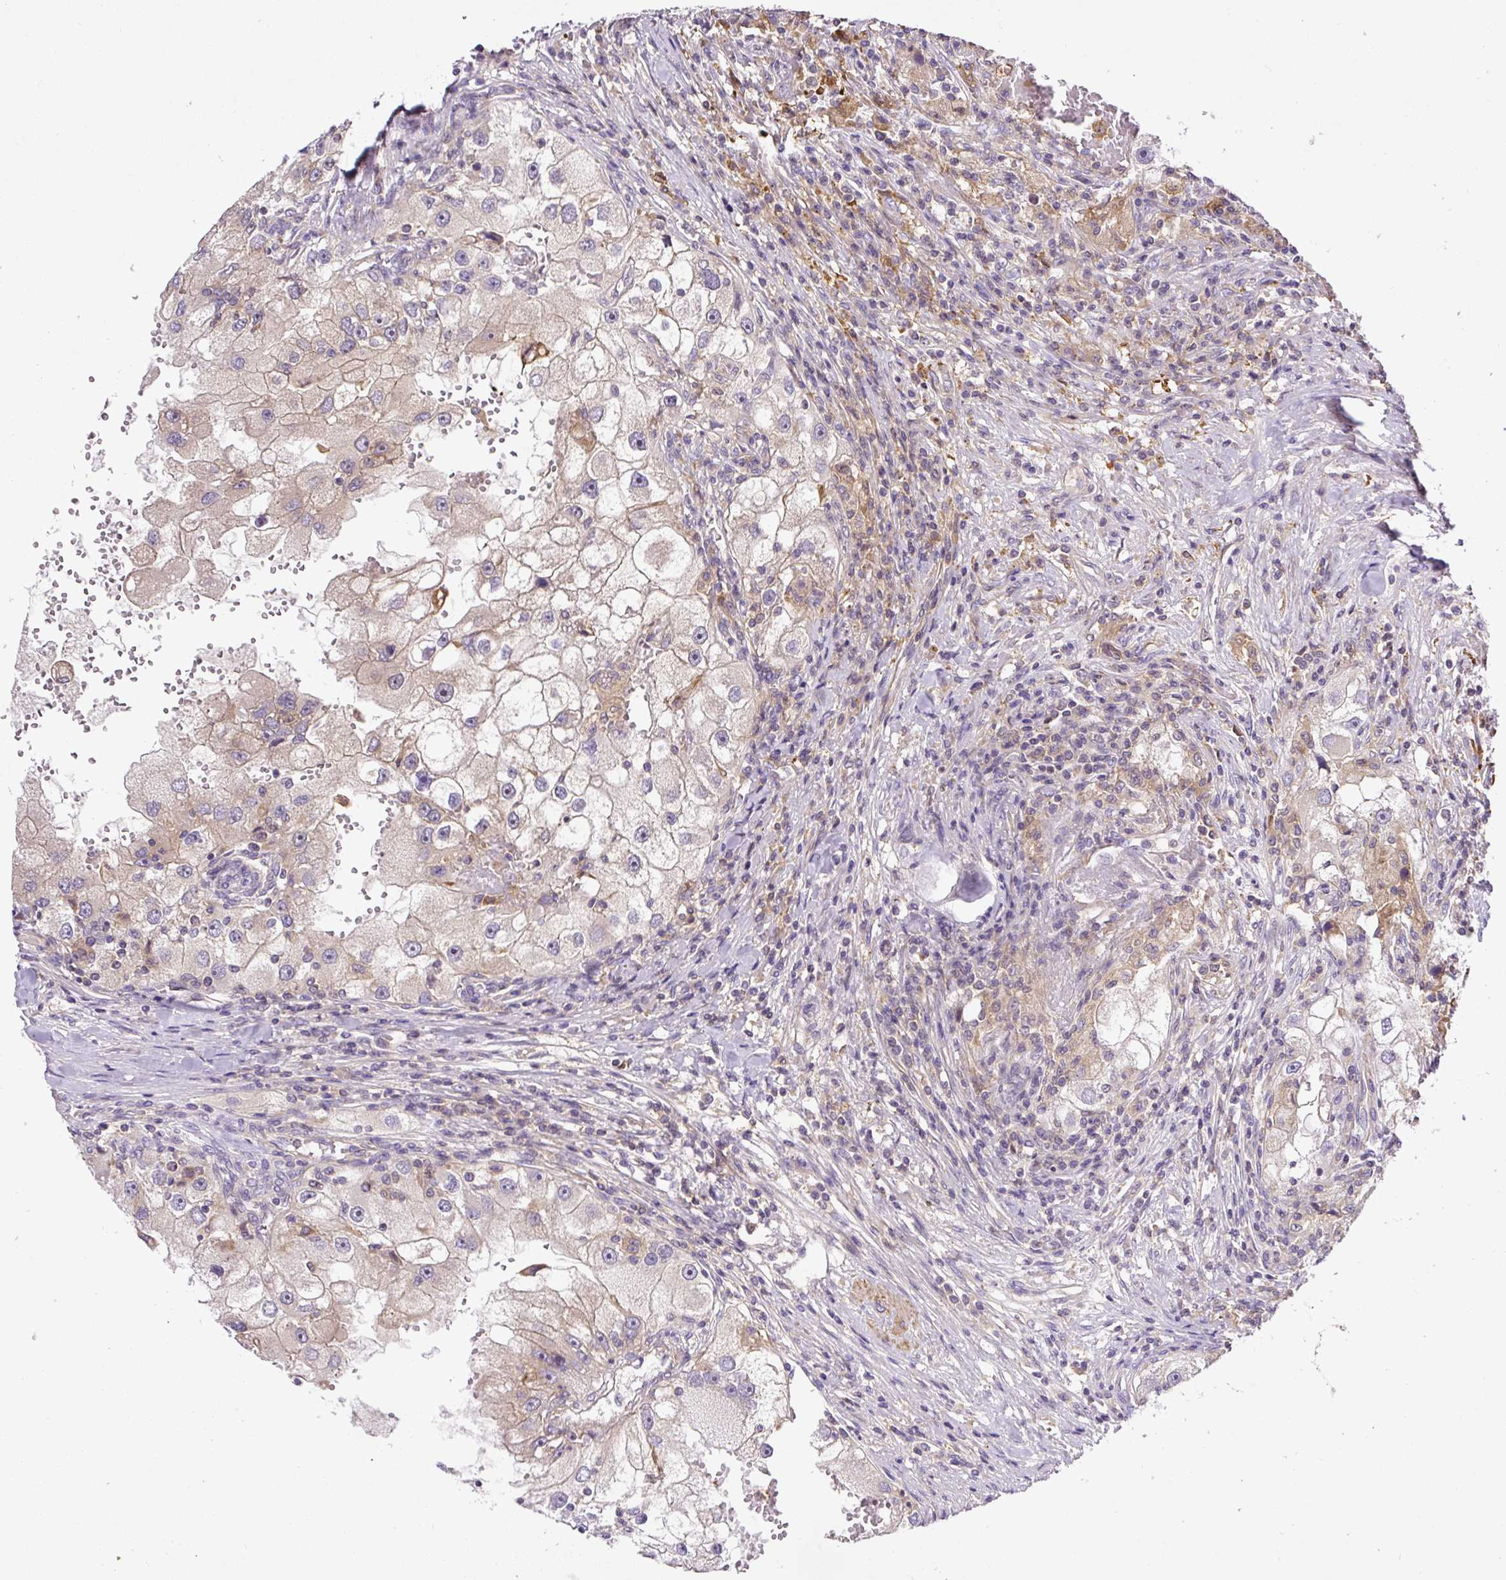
{"staining": {"intensity": "weak", "quantity": "<25%", "location": "cytoplasmic/membranous"}, "tissue": "renal cancer", "cell_type": "Tumor cells", "image_type": "cancer", "snomed": [{"axis": "morphology", "description": "Adenocarcinoma, NOS"}, {"axis": "topography", "description": "Kidney"}], "caption": "Tumor cells show no significant protein positivity in renal cancer.", "gene": "CCDC28A", "patient": {"sex": "male", "age": 63}}